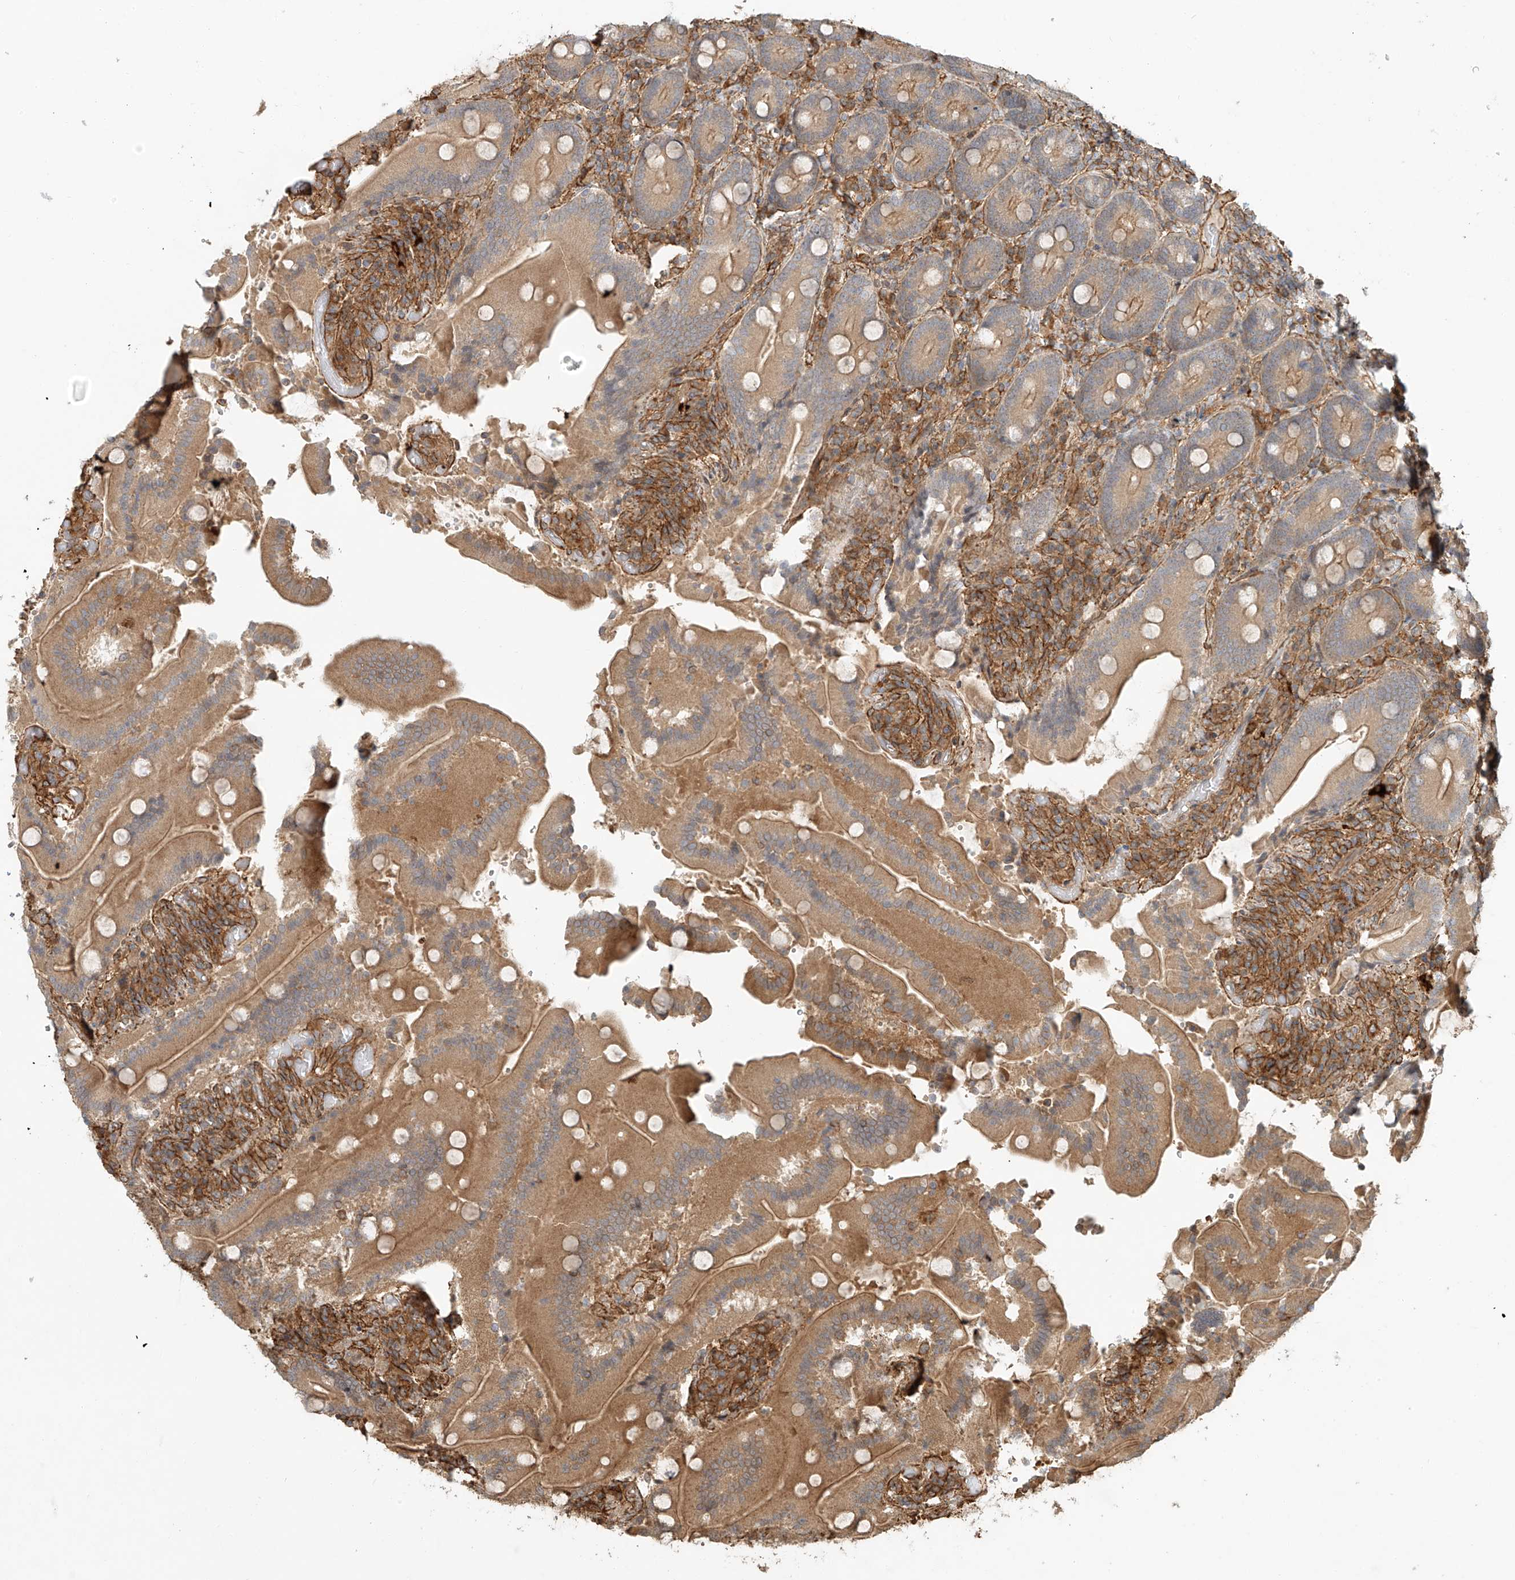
{"staining": {"intensity": "moderate", "quantity": ">75%", "location": "cytoplasmic/membranous"}, "tissue": "duodenum", "cell_type": "Glandular cells", "image_type": "normal", "snomed": [{"axis": "morphology", "description": "Normal tissue, NOS"}, {"axis": "topography", "description": "Duodenum"}], "caption": "High-power microscopy captured an IHC photomicrograph of unremarkable duodenum, revealing moderate cytoplasmic/membranous expression in approximately >75% of glandular cells.", "gene": "CSMD3", "patient": {"sex": "female", "age": 62}}